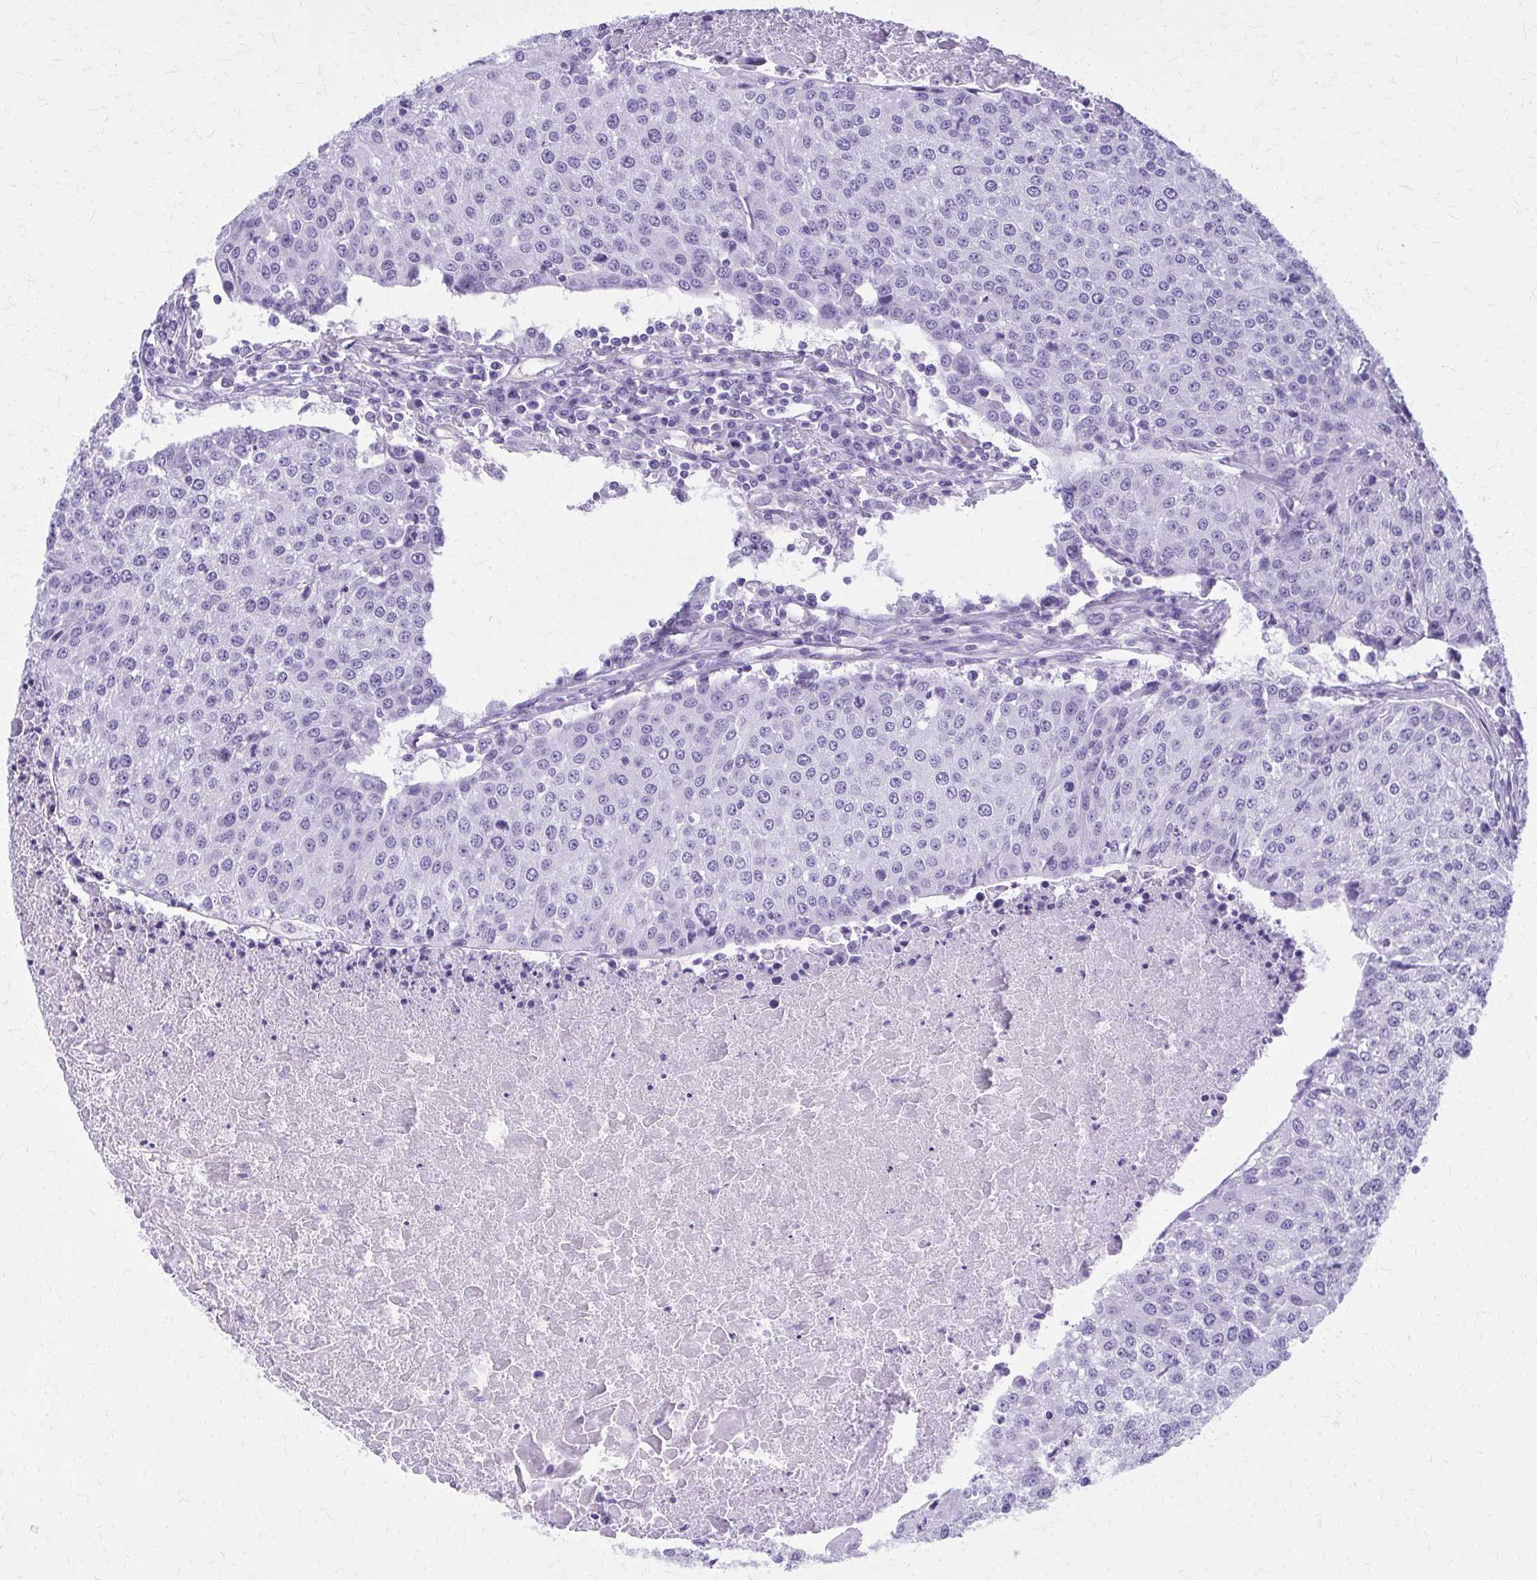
{"staining": {"intensity": "negative", "quantity": "none", "location": "none"}, "tissue": "urothelial cancer", "cell_type": "Tumor cells", "image_type": "cancer", "snomed": [{"axis": "morphology", "description": "Urothelial carcinoma, High grade"}, {"axis": "topography", "description": "Urinary bladder"}], "caption": "Tumor cells show no significant protein expression in high-grade urothelial carcinoma.", "gene": "GFAP", "patient": {"sex": "female", "age": 85}}